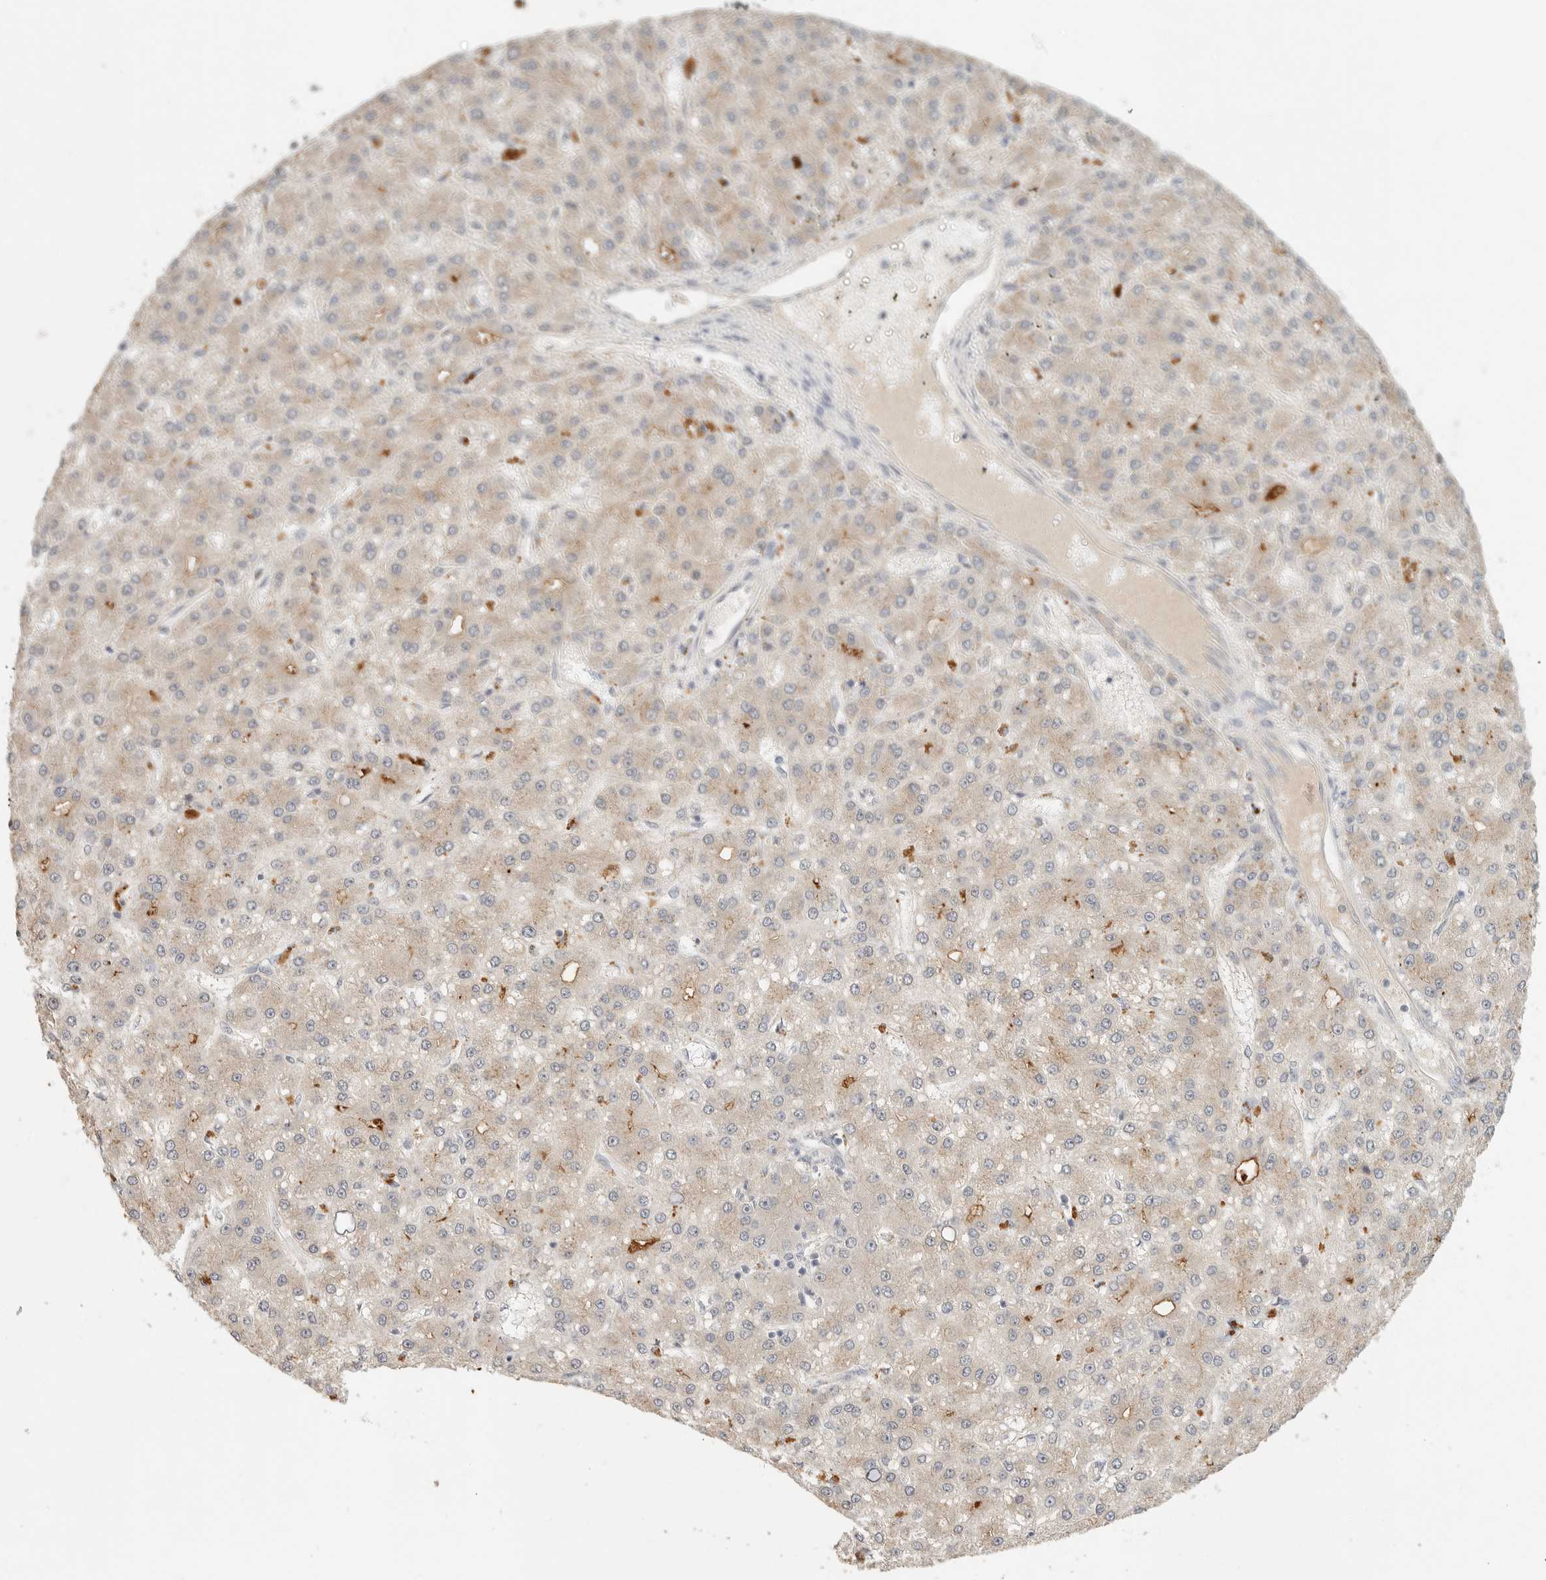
{"staining": {"intensity": "weak", "quantity": ">75%", "location": "cytoplasmic/membranous"}, "tissue": "liver cancer", "cell_type": "Tumor cells", "image_type": "cancer", "snomed": [{"axis": "morphology", "description": "Carcinoma, Hepatocellular, NOS"}, {"axis": "topography", "description": "Liver"}], "caption": "Protein staining of hepatocellular carcinoma (liver) tissue demonstrates weak cytoplasmic/membranous positivity in about >75% of tumor cells.", "gene": "HDAC6", "patient": {"sex": "male", "age": 67}}